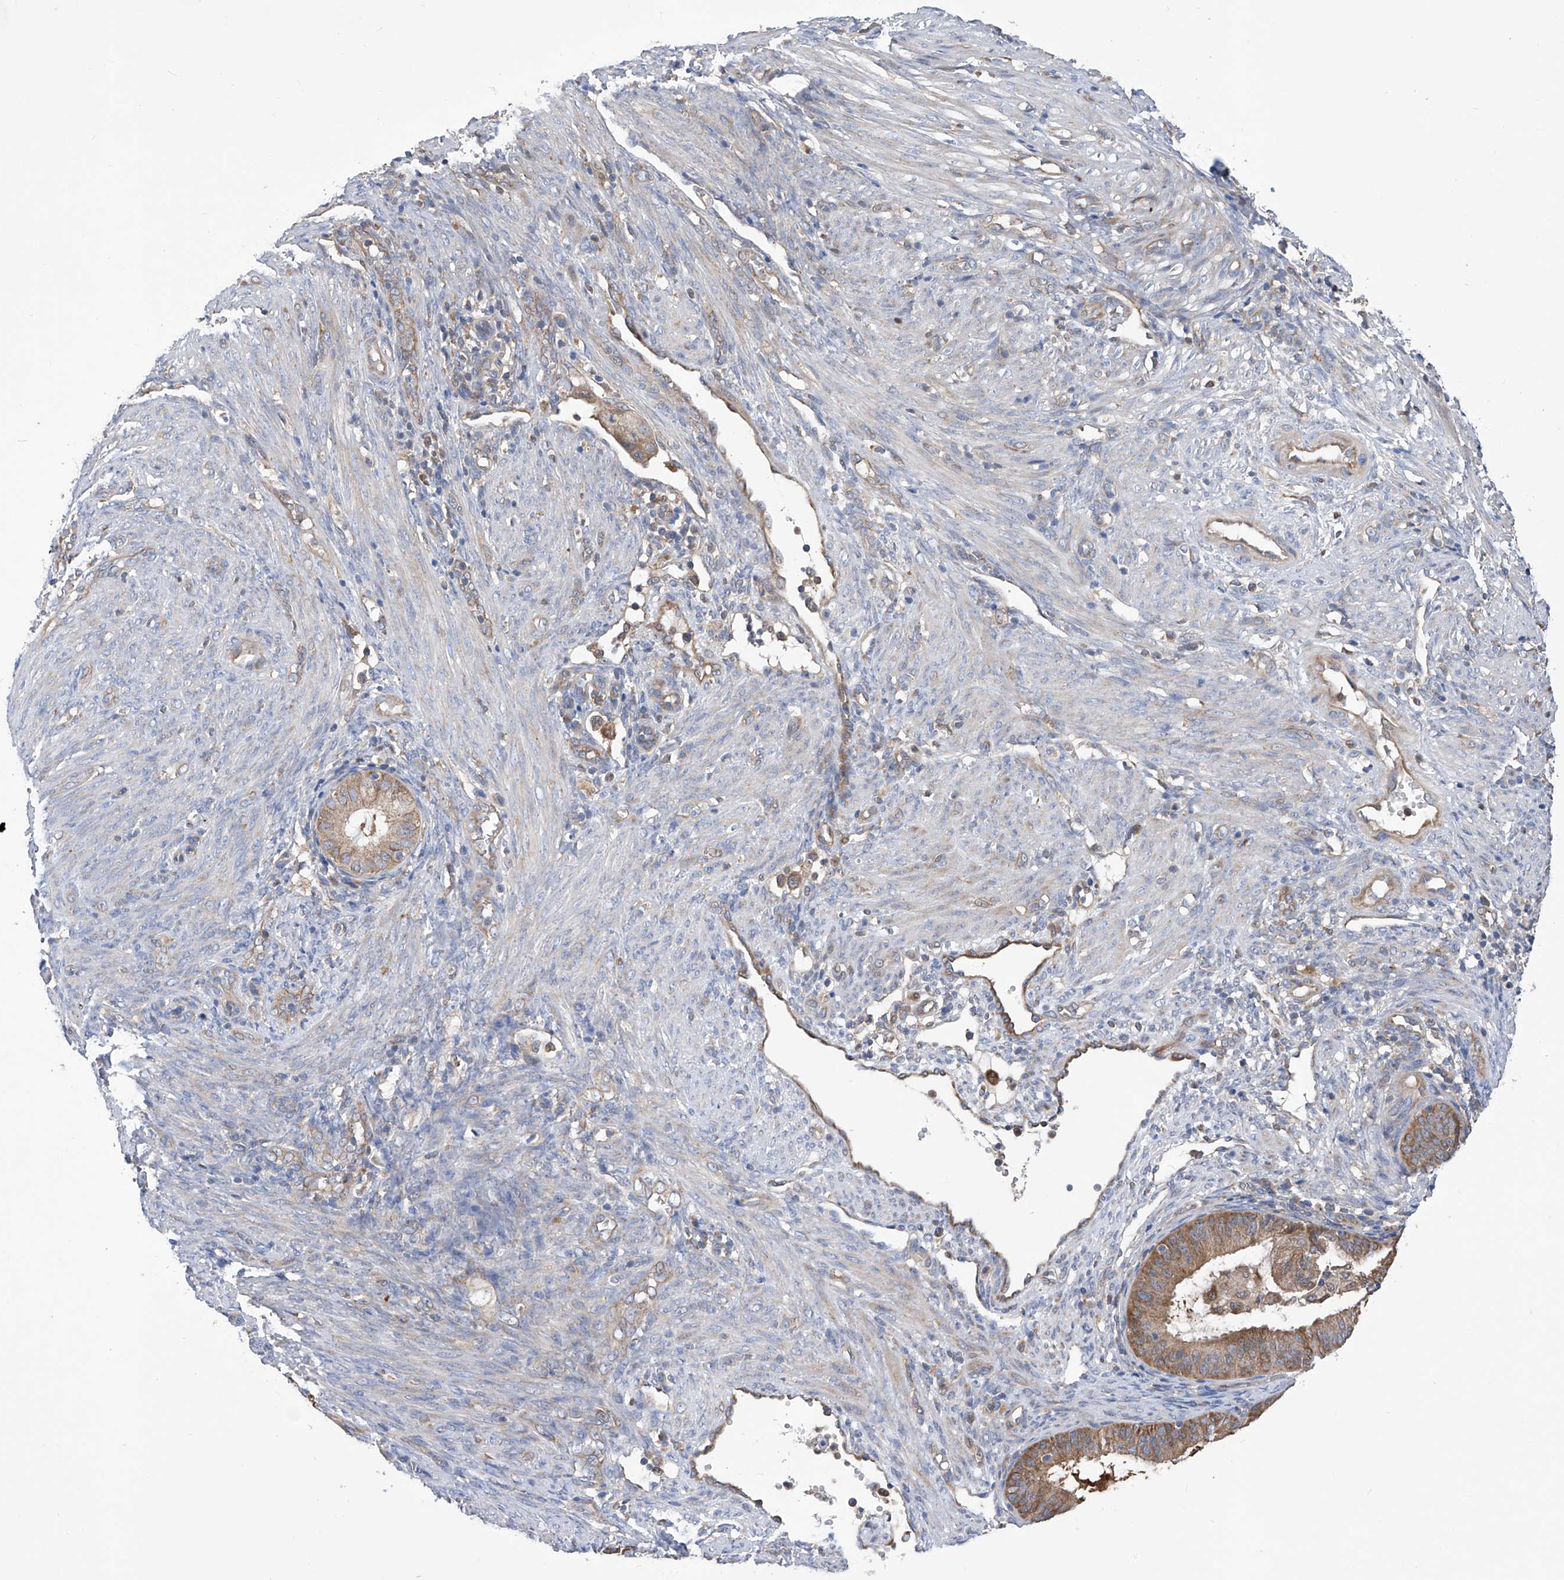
{"staining": {"intensity": "moderate", "quantity": ">75%", "location": "cytoplasmic/membranous"}, "tissue": "endometrial cancer", "cell_type": "Tumor cells", "image_type": "cancer", "snomed": [{"axis": "morphology", "description": "Adenocarcinoma, NOS"}, {"axis": "topography", "description": "Endometrium"}], "caption": "An immunohistochemistry histopathology image of tumor tissue is shown. Protein staining in brown shows moderate cytoplasmic/membranous positivity in endometrial cancer within tumor cells.", "gene": "SPATA20", "patient": {"sex": "female", "age": 51}}